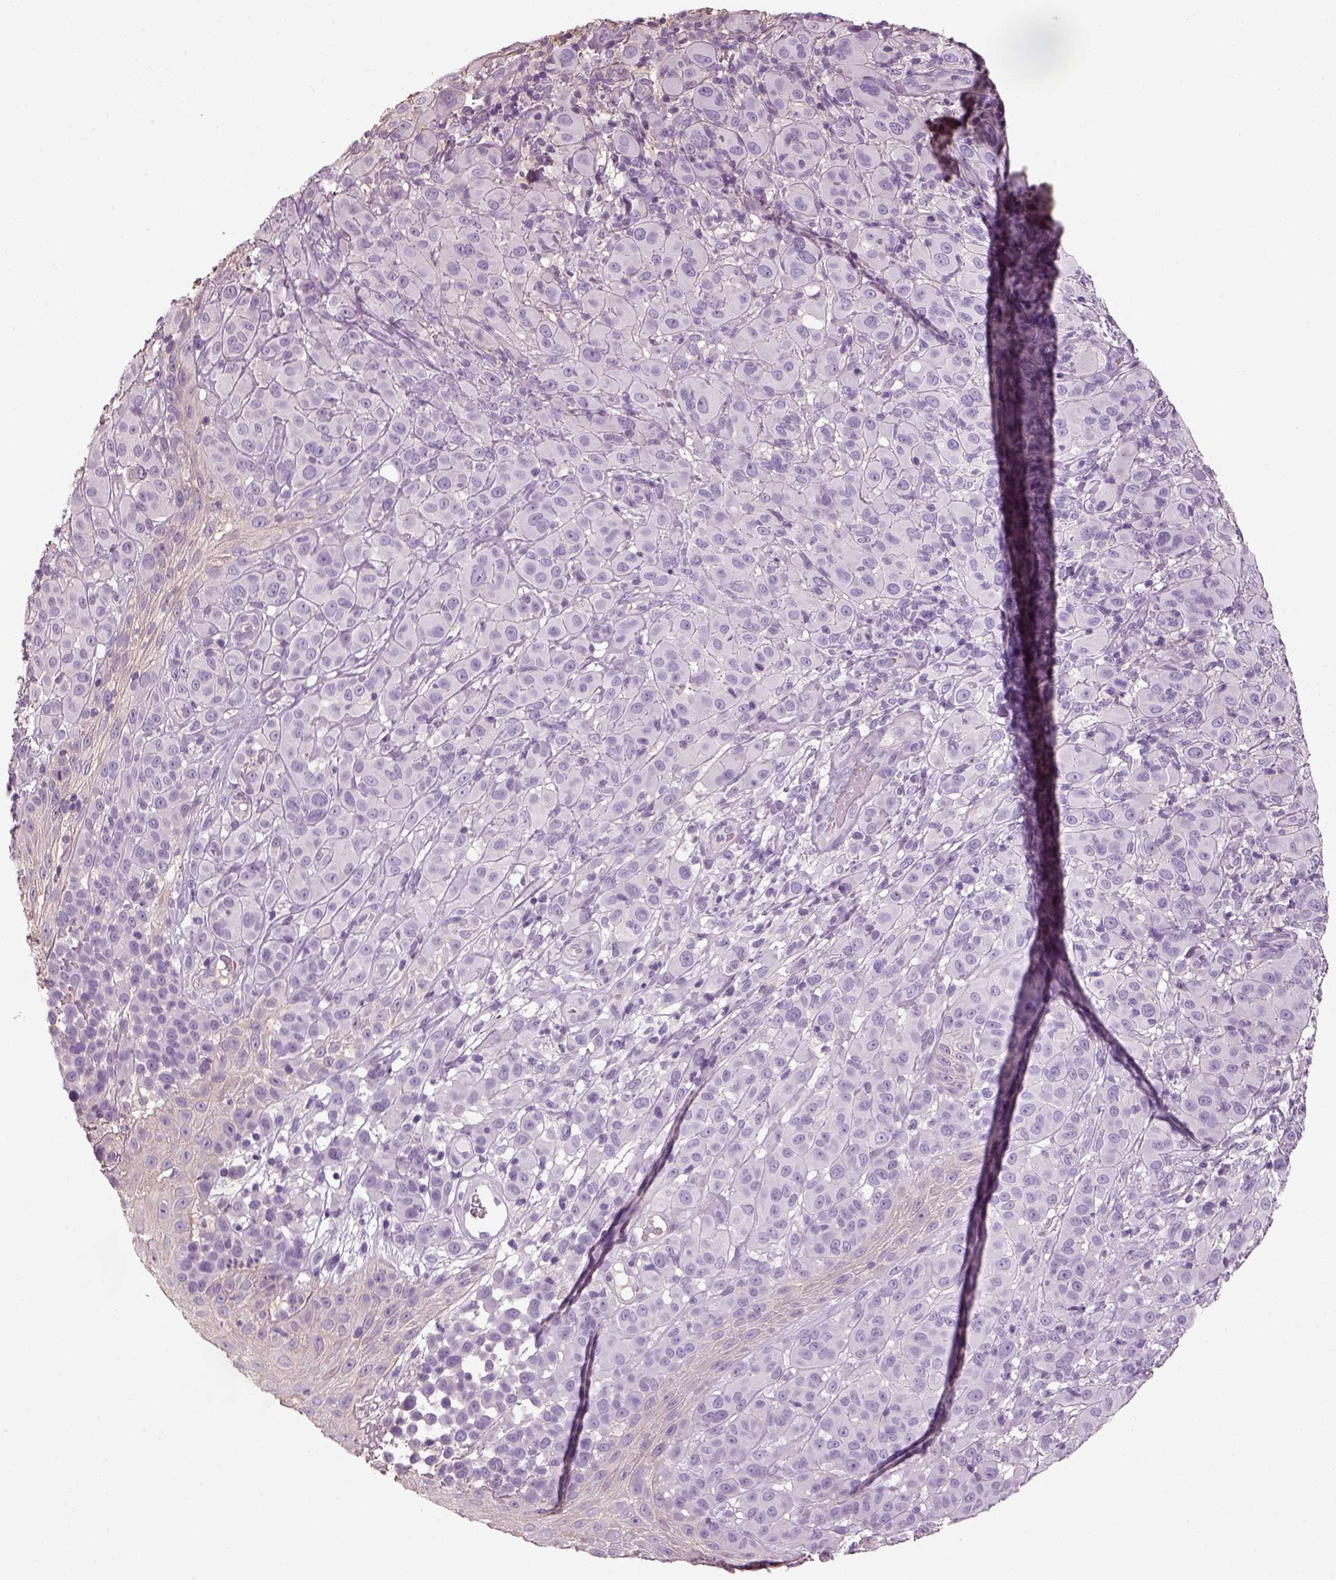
{"staining": {"intensity": "negative", "quantity": "none", "location": "none"}, "tissue": "melanoma", "cell_type": "Tumor cells", "image_type": "cancer", "snomed": [{"axis": "morphology", "description": "Malignant melanoma, NOS"}, {"axis": "topography", "description": "Skin"}], "caption": "An immunohistochemistry photomicrograph of melanoma is shown. There is no staining in tumor cells of melanoma.", "gene": "OTUD6A", "patient": {"sex": "female", "age": 87}}